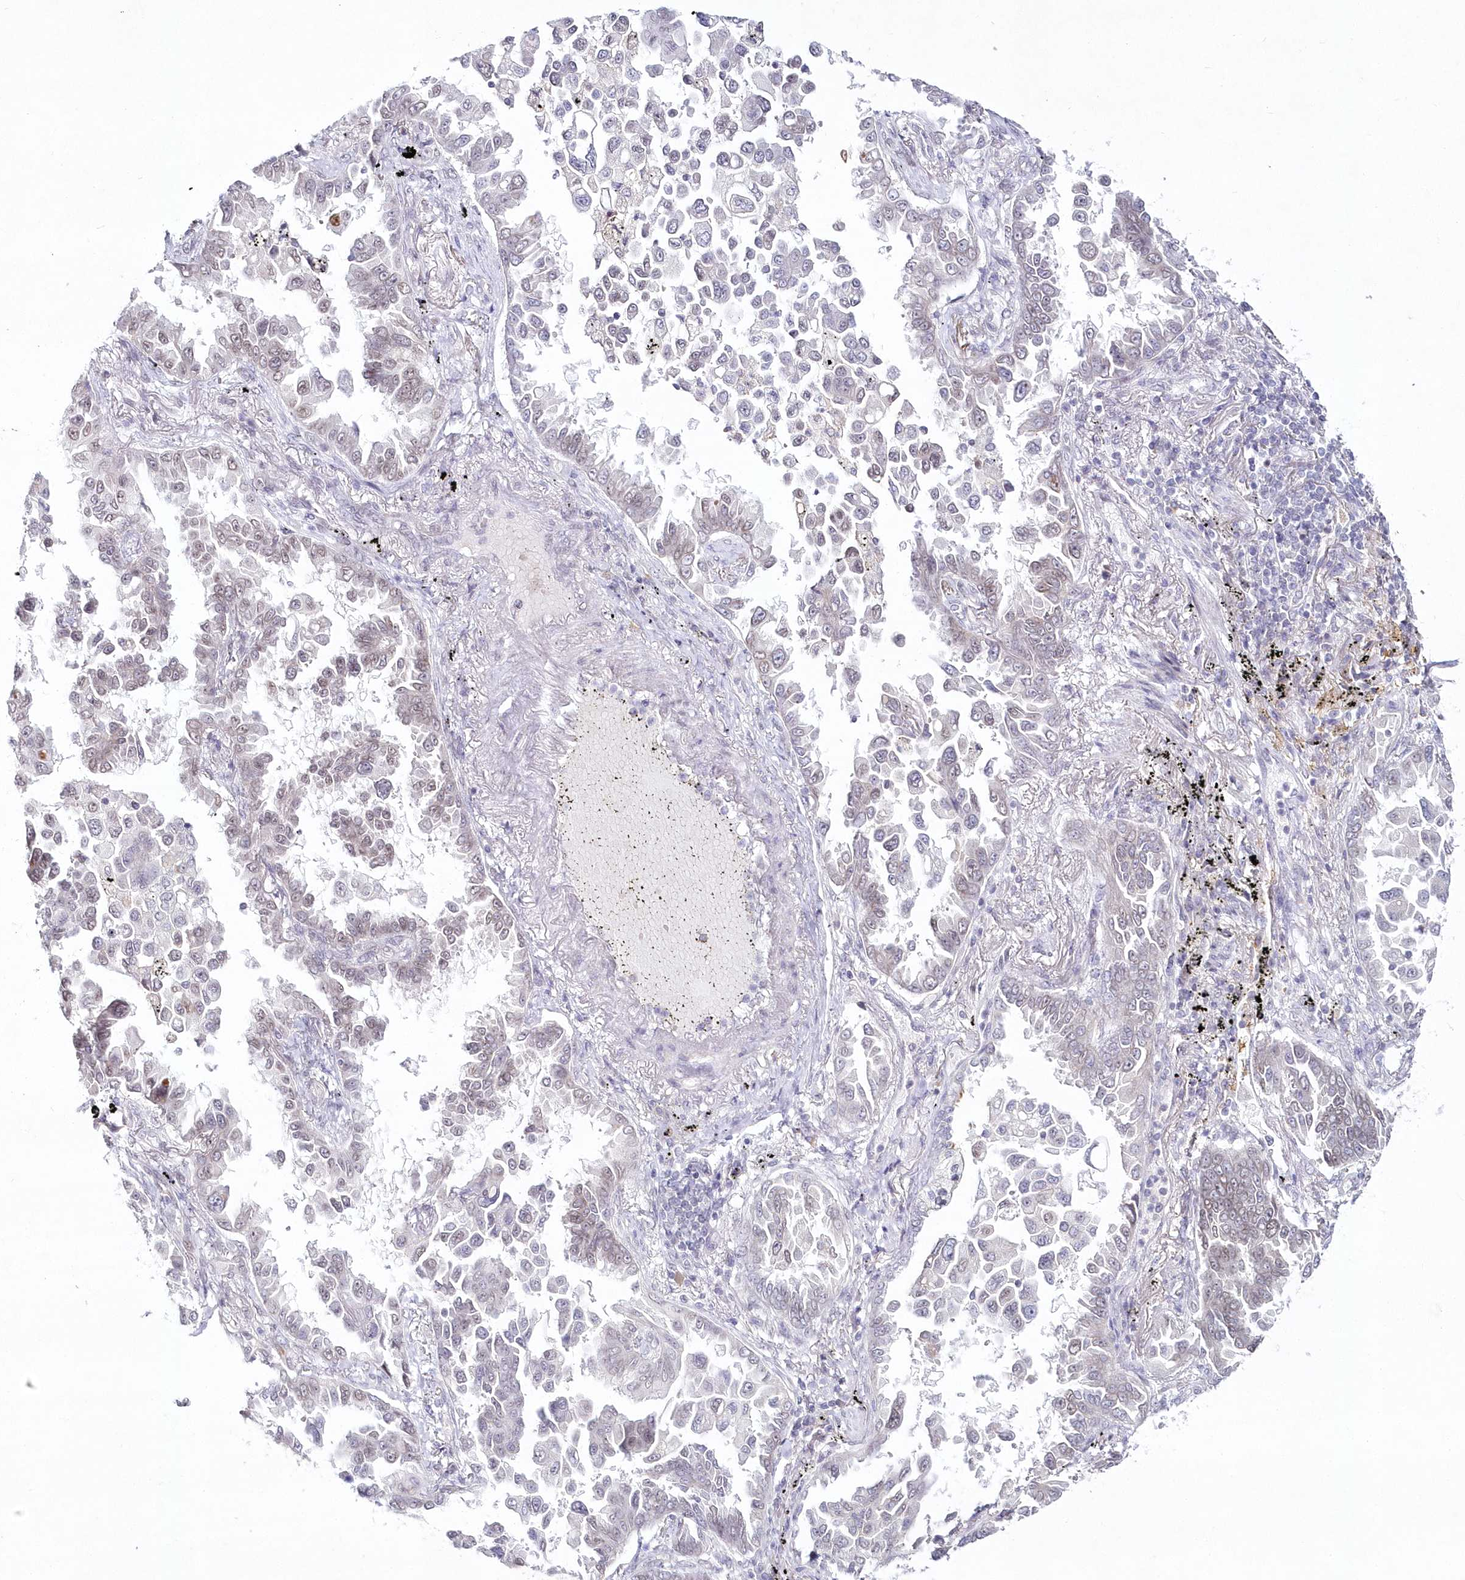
{"staining": {"intensity": "weak", "quantity": "<25%", "location": "nuclear"}, "tissue": "lung cancer", "cell_type": "Tumor cells", "image_type": "cancer", "snomed": [{"axis": "morphology", "description": "Adenocarcinoma, NOS"}, {"axis": "topography", "description": "Lung"}], "caption": "An immunohistochemistry micrograph of adenocarcinoma (lung) is shown. There is no staining in tumor cells of adenocarcinoma (lung).", "gene": "HYCC2", "patient": {"sex": "female", "age": 67}}